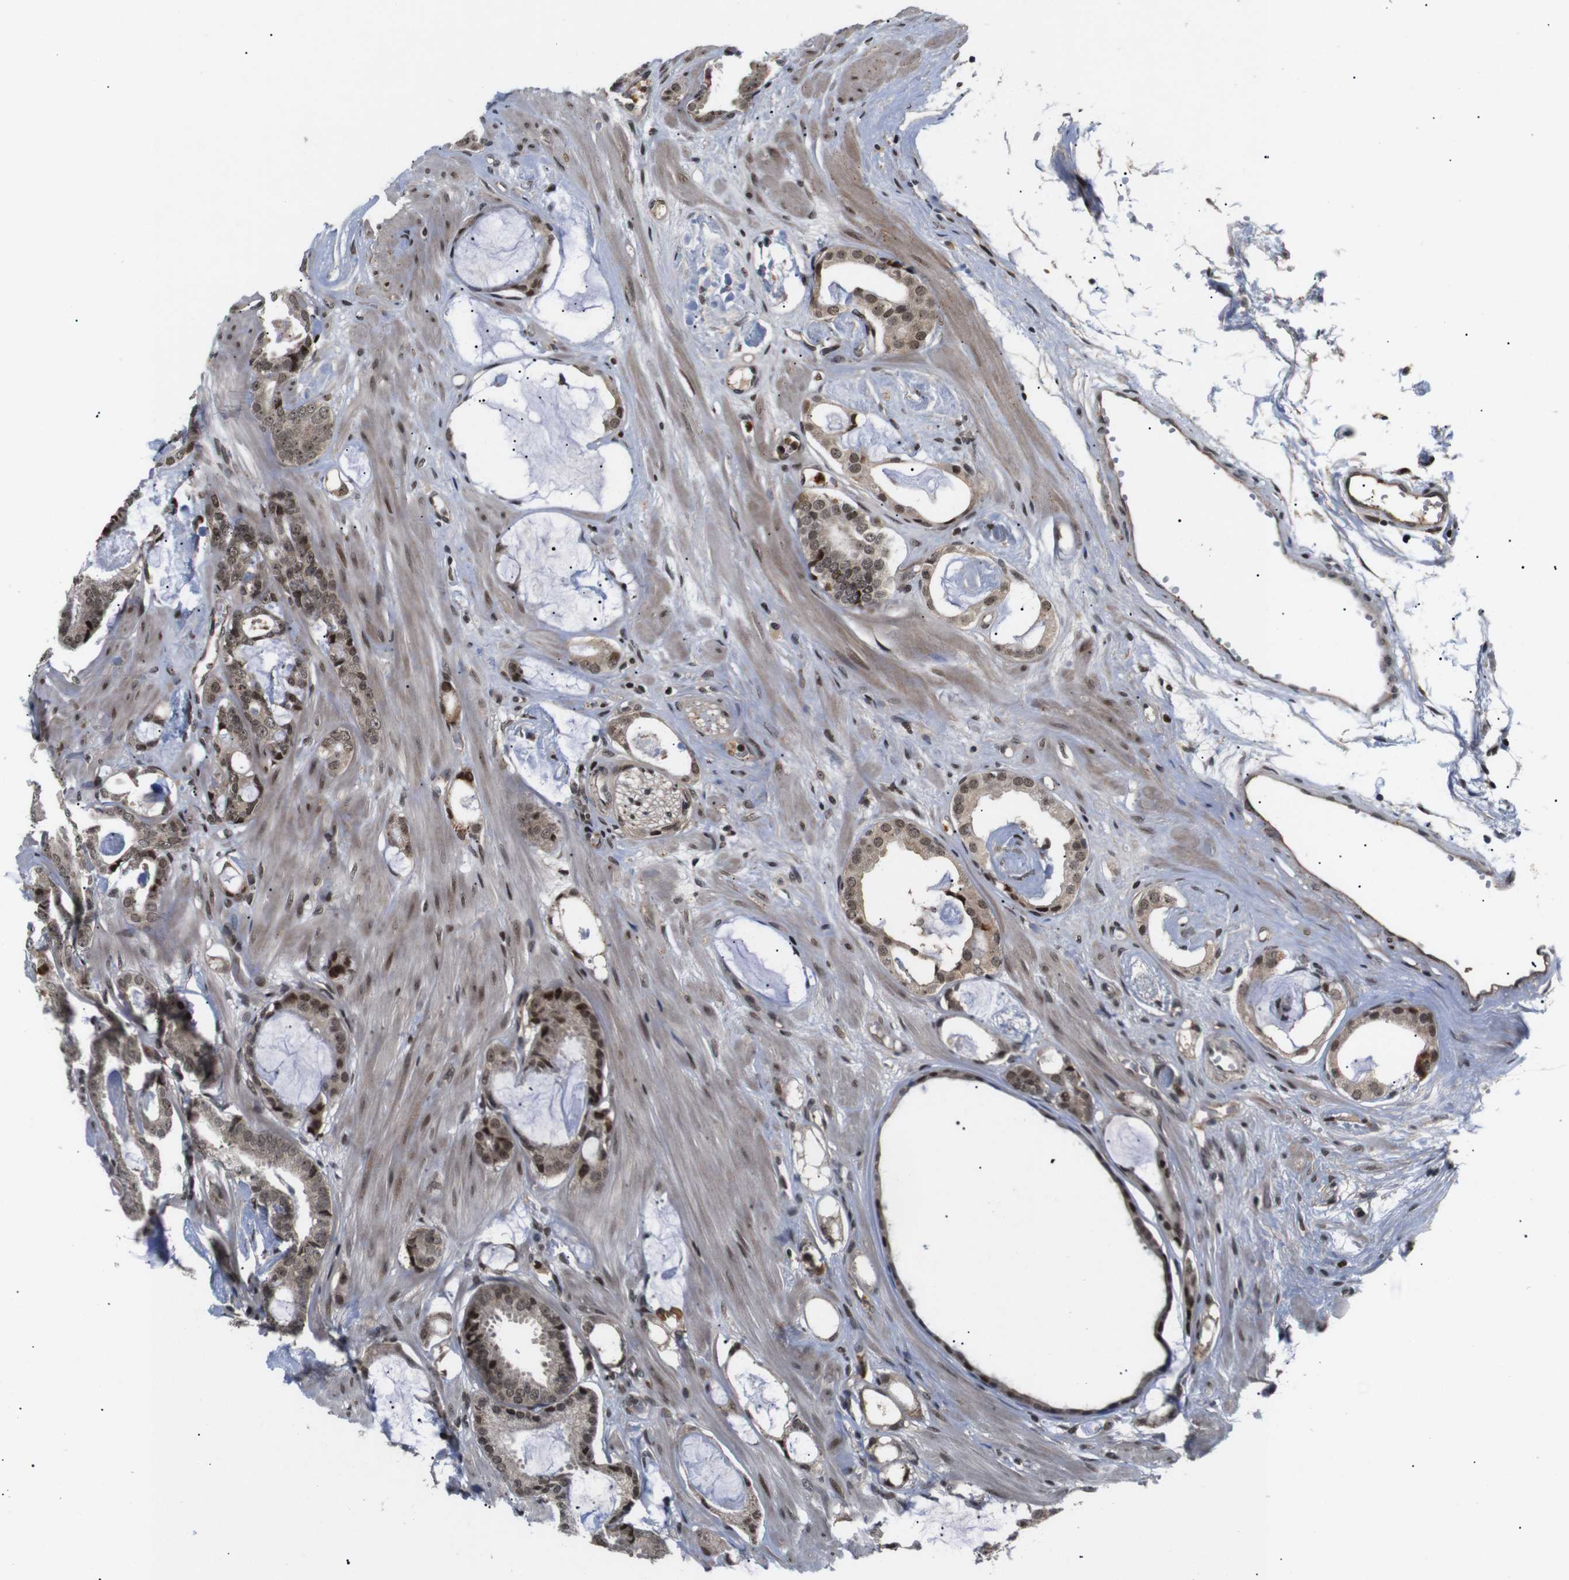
{"staining": {"intensity": "moderate", "quantity": ">75%", "location": "cytoplasmic/membranous,nuclear"}, "tissue": "prostate cancer", "cell_type": "Tumor cells", "image_type": "cancer", "snomed": [{"axis": "morphology", "description": "Adenocarcinoma, Low grade"}, {"axis": "topography", "description": "Prostate"}], "caption": "Prostate cancer tissue displays moderate cytoplasmic/membranous and nuclear expression in approximately >75% of tumor cells Immunohistochemistry stains the protein in brown and the nuclei are stained blue.", "gene": "KIF23", "patient": {"sex": "male", "age": 53}}